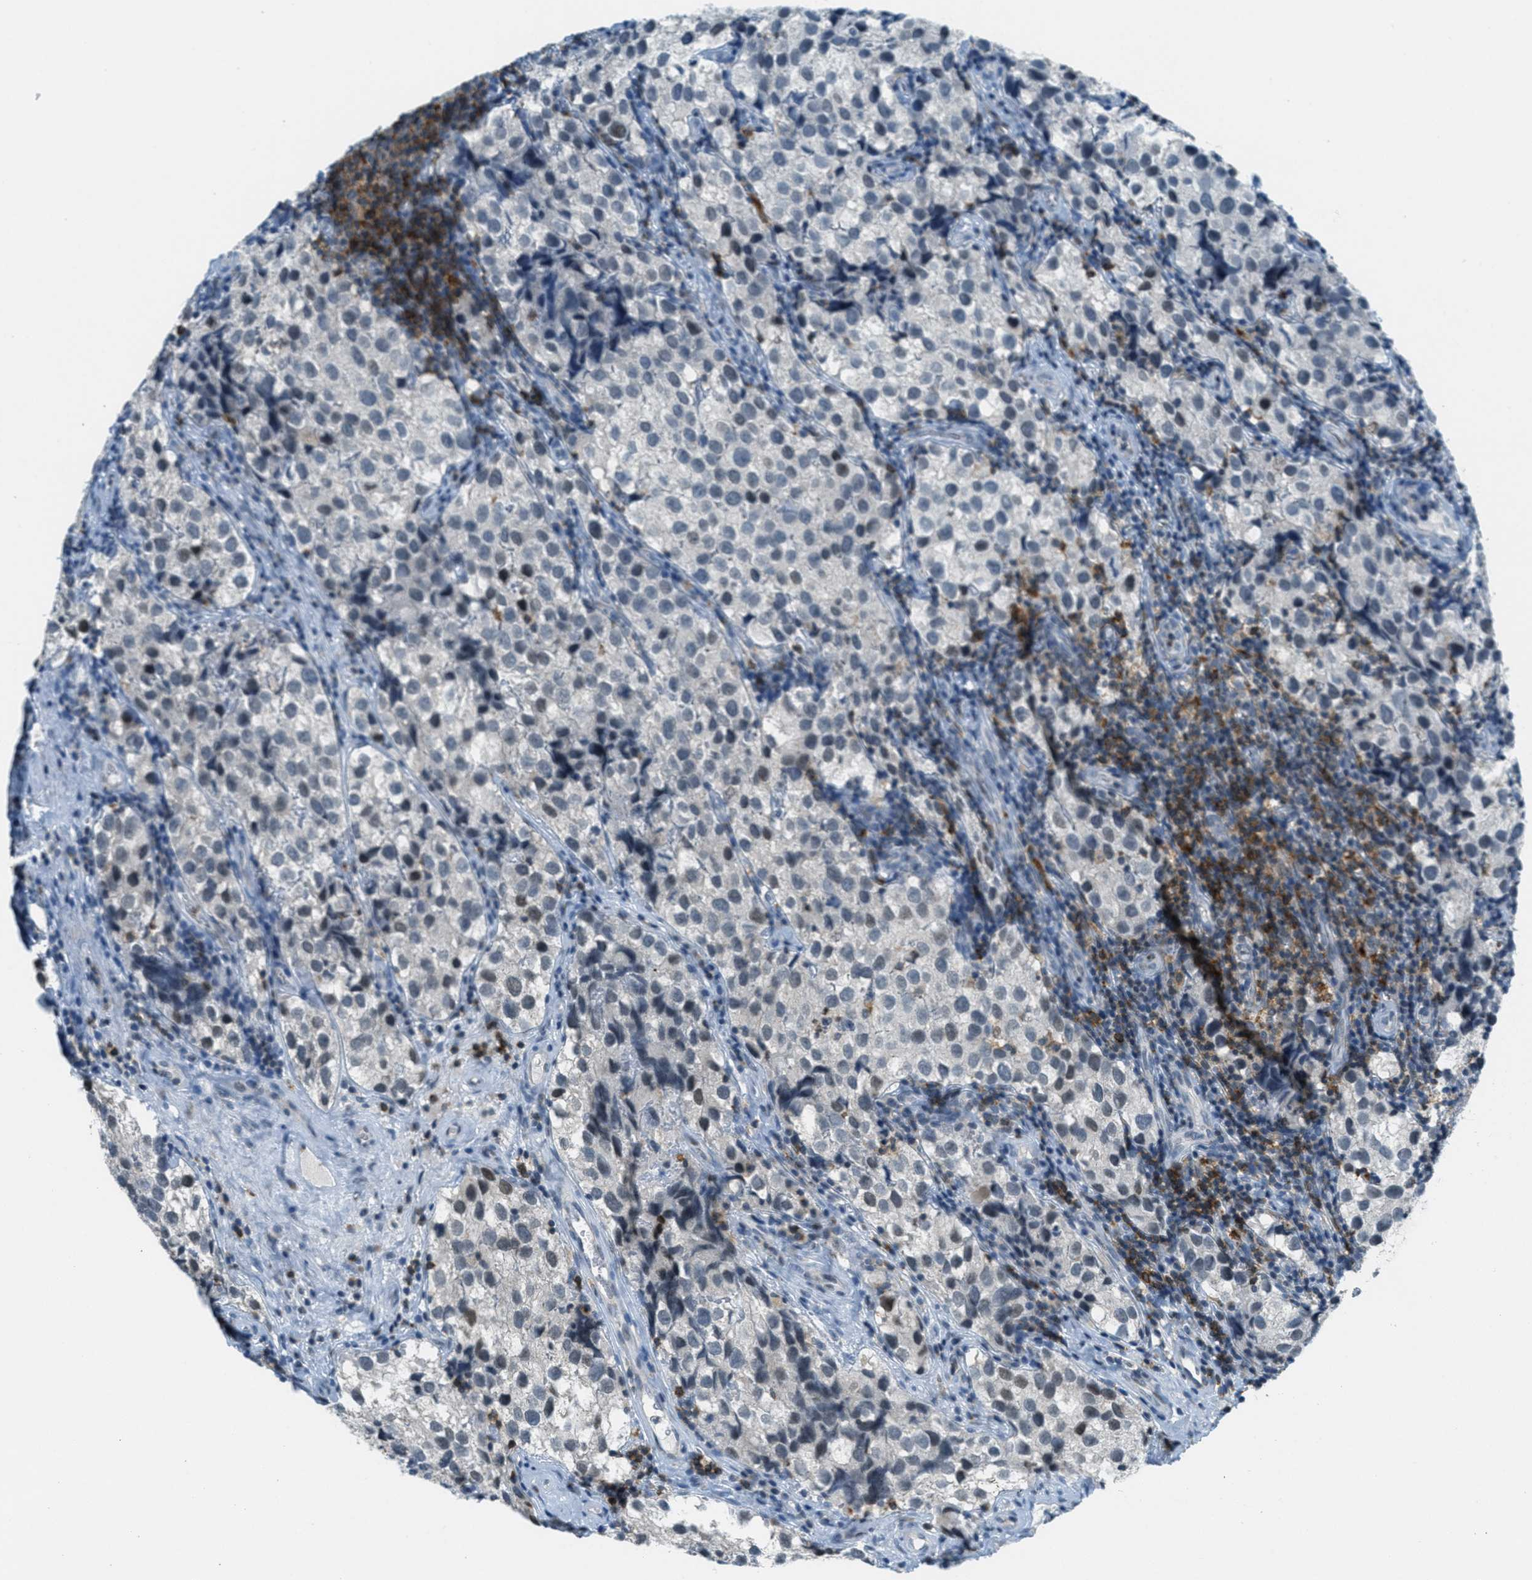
{"staining": {"intensity": "moderate", "quantity": "<25%", "location": "nuclear"}, "tissue": "testis cancer", "cell_type": "Tumor cells", "image_type": "cancer", "snomed": [{"axis": "morphology", "description": "Seminoma, NOS"}, {"axis": "topography", "description": "Testis"}], "caption": "High-magnification brightfield microscopy of testis cancer (seminoma) stained with DAB (brown) and counterstained with hematoxylin (blue). tumor cells exhibit moderate nuclear staining is present in approximately<25% of cells.", "gene": "FYN", "patient": {"sex": "male", "age": 39}}